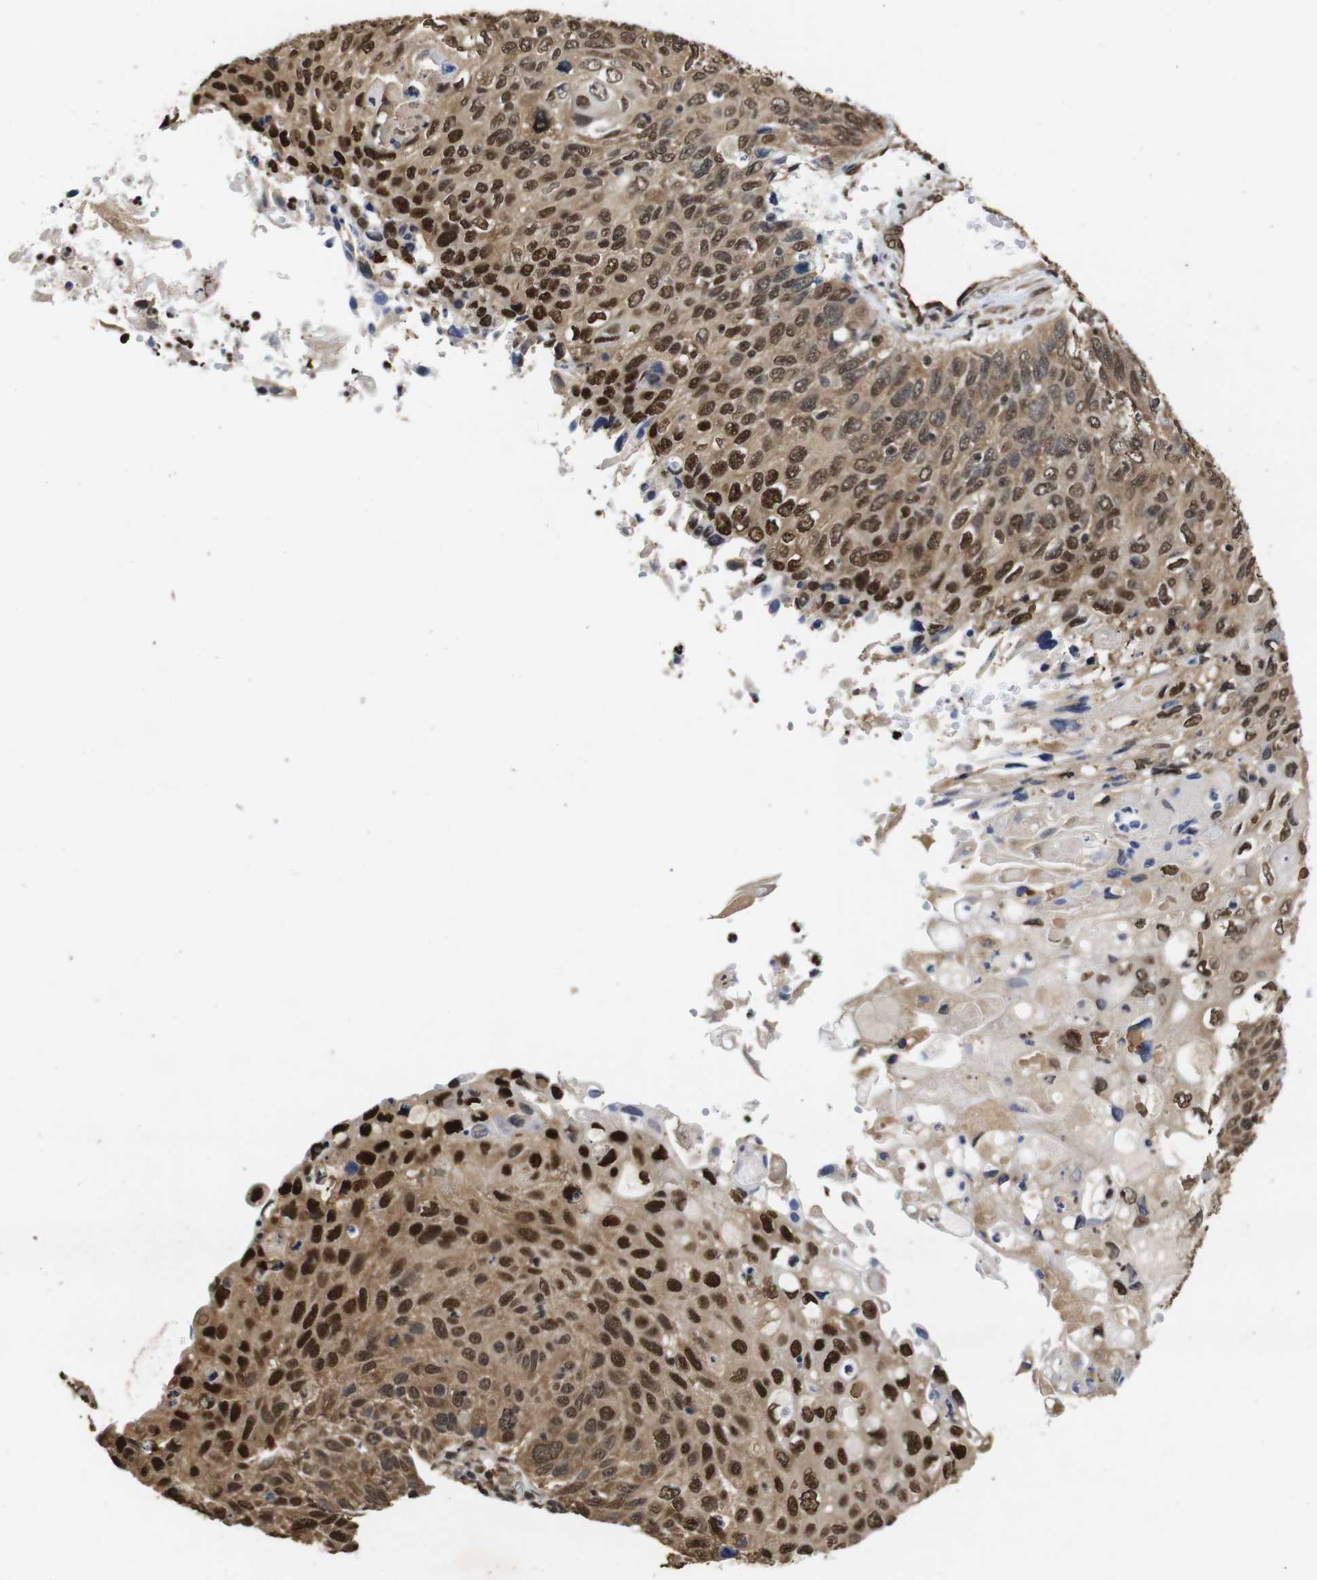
{"staining": {"intensity": "strong", "quantity": ">75%", "location": "cytoplasmic/membranous,nuclear"}, "tissue": "cervical cancer", "cell_type": "Tumor cells", "image_type": "cancer", "snomed": [{"axis": "morphology", "description": "Squamous cell carcinoma, NOS"}, {"axis": "topography", "description": "Cervix"}], "caption": "Immunohistochemistry (IHC) image of neoplastic tissue: cervical cancer stained using IHC demonstrates high levels of strong protein expression localized specifically in the cytoplasmic/membranous and nuclear of tumor cells, appearing as a cytoplasmic/membranous and nuclear brown color.", "gene": "SUMO3", "patient": {"sex": "female", "age": 70}}